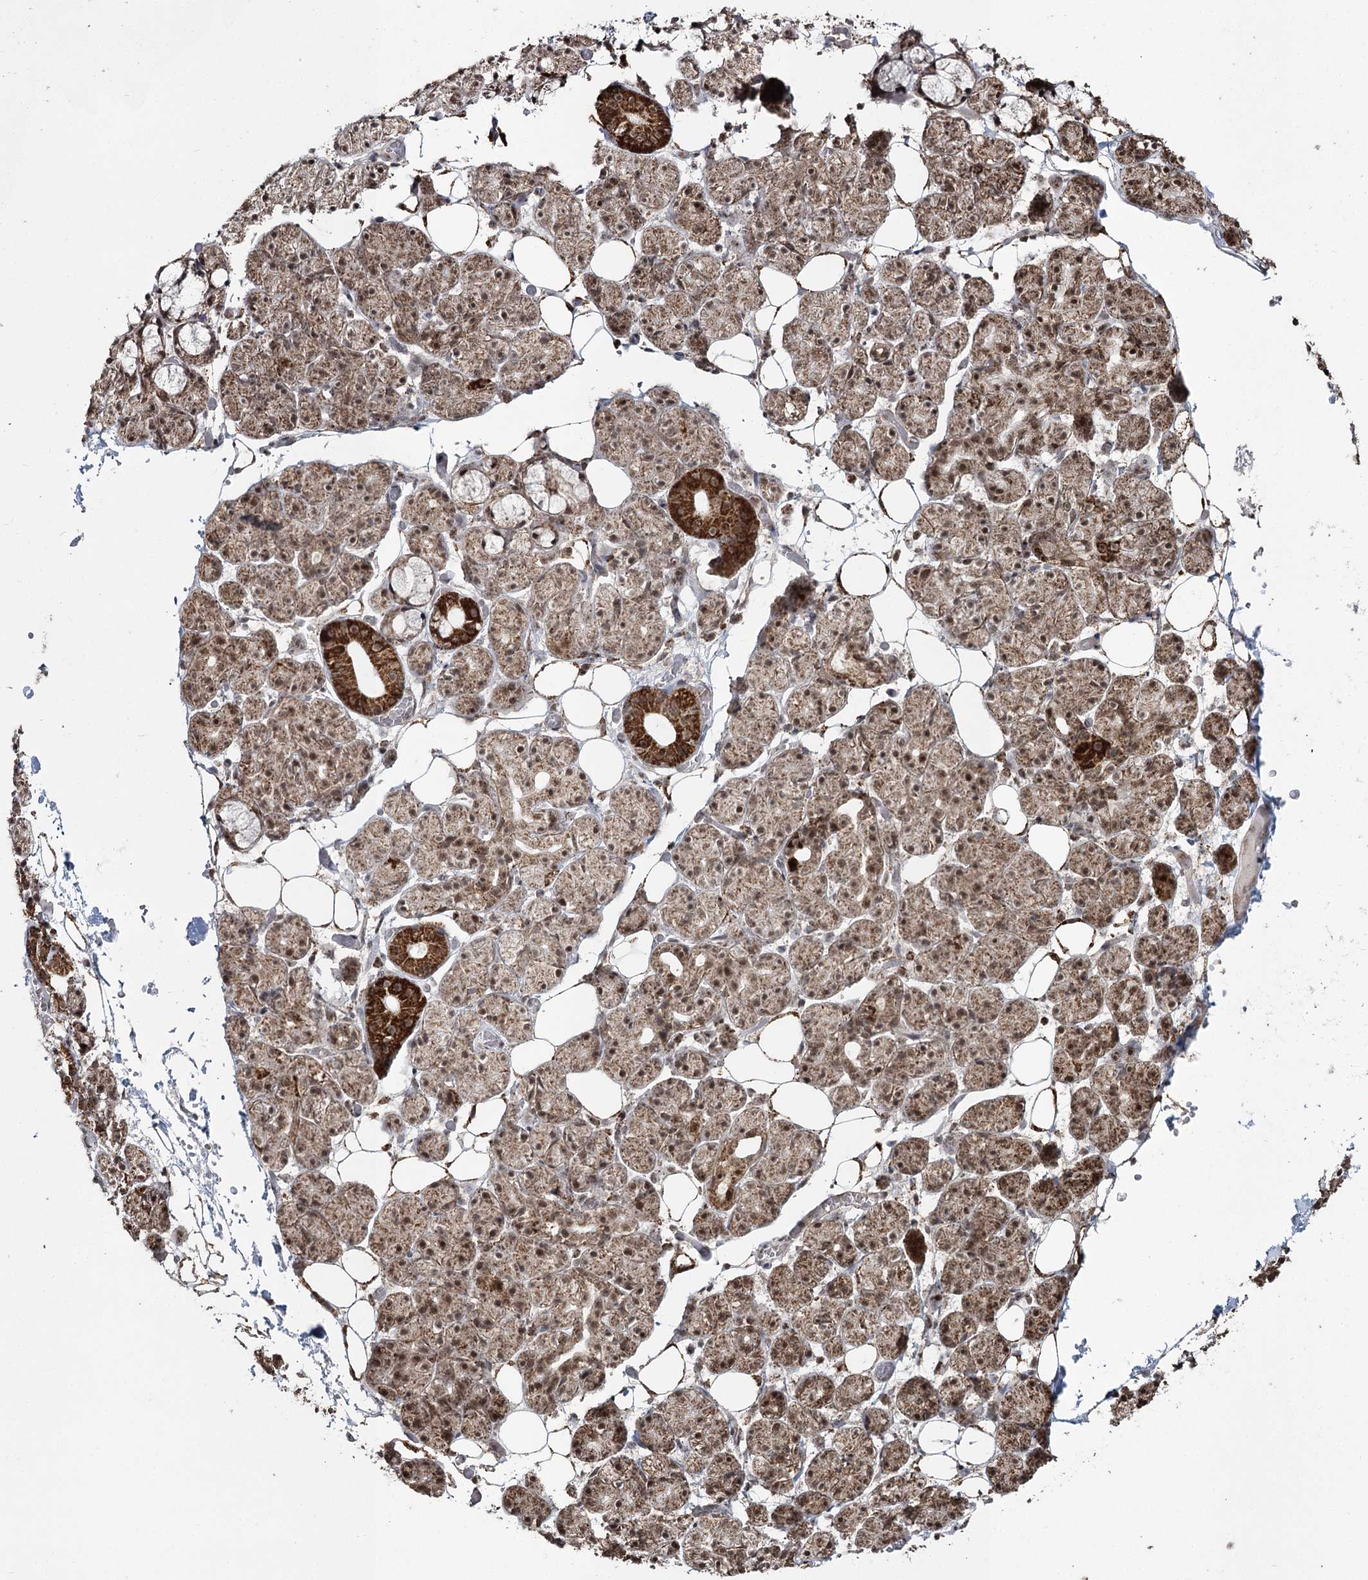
{"staining": {"intensity": "strong", "quantity": "25%-75%", "location": "cytoplasmic/membranous,nuclear"}, "tissue": "salivary gland", "cell_type": "Glandular cells", "image_type": "normal", "snomed": [{"axis": "morphology", "description": "Normal tissue, NOS"}, {"axis": "topography", "description": "Salivary gland"}], "caption": "Salivary gland stained with a brown dye reveals strong cytoplasmic/membranous,nuclear positive expression in approximately 25%-75% of glandular cells.", "gene": "PDHX", "patient": {"sex": "male", "age": 63}}